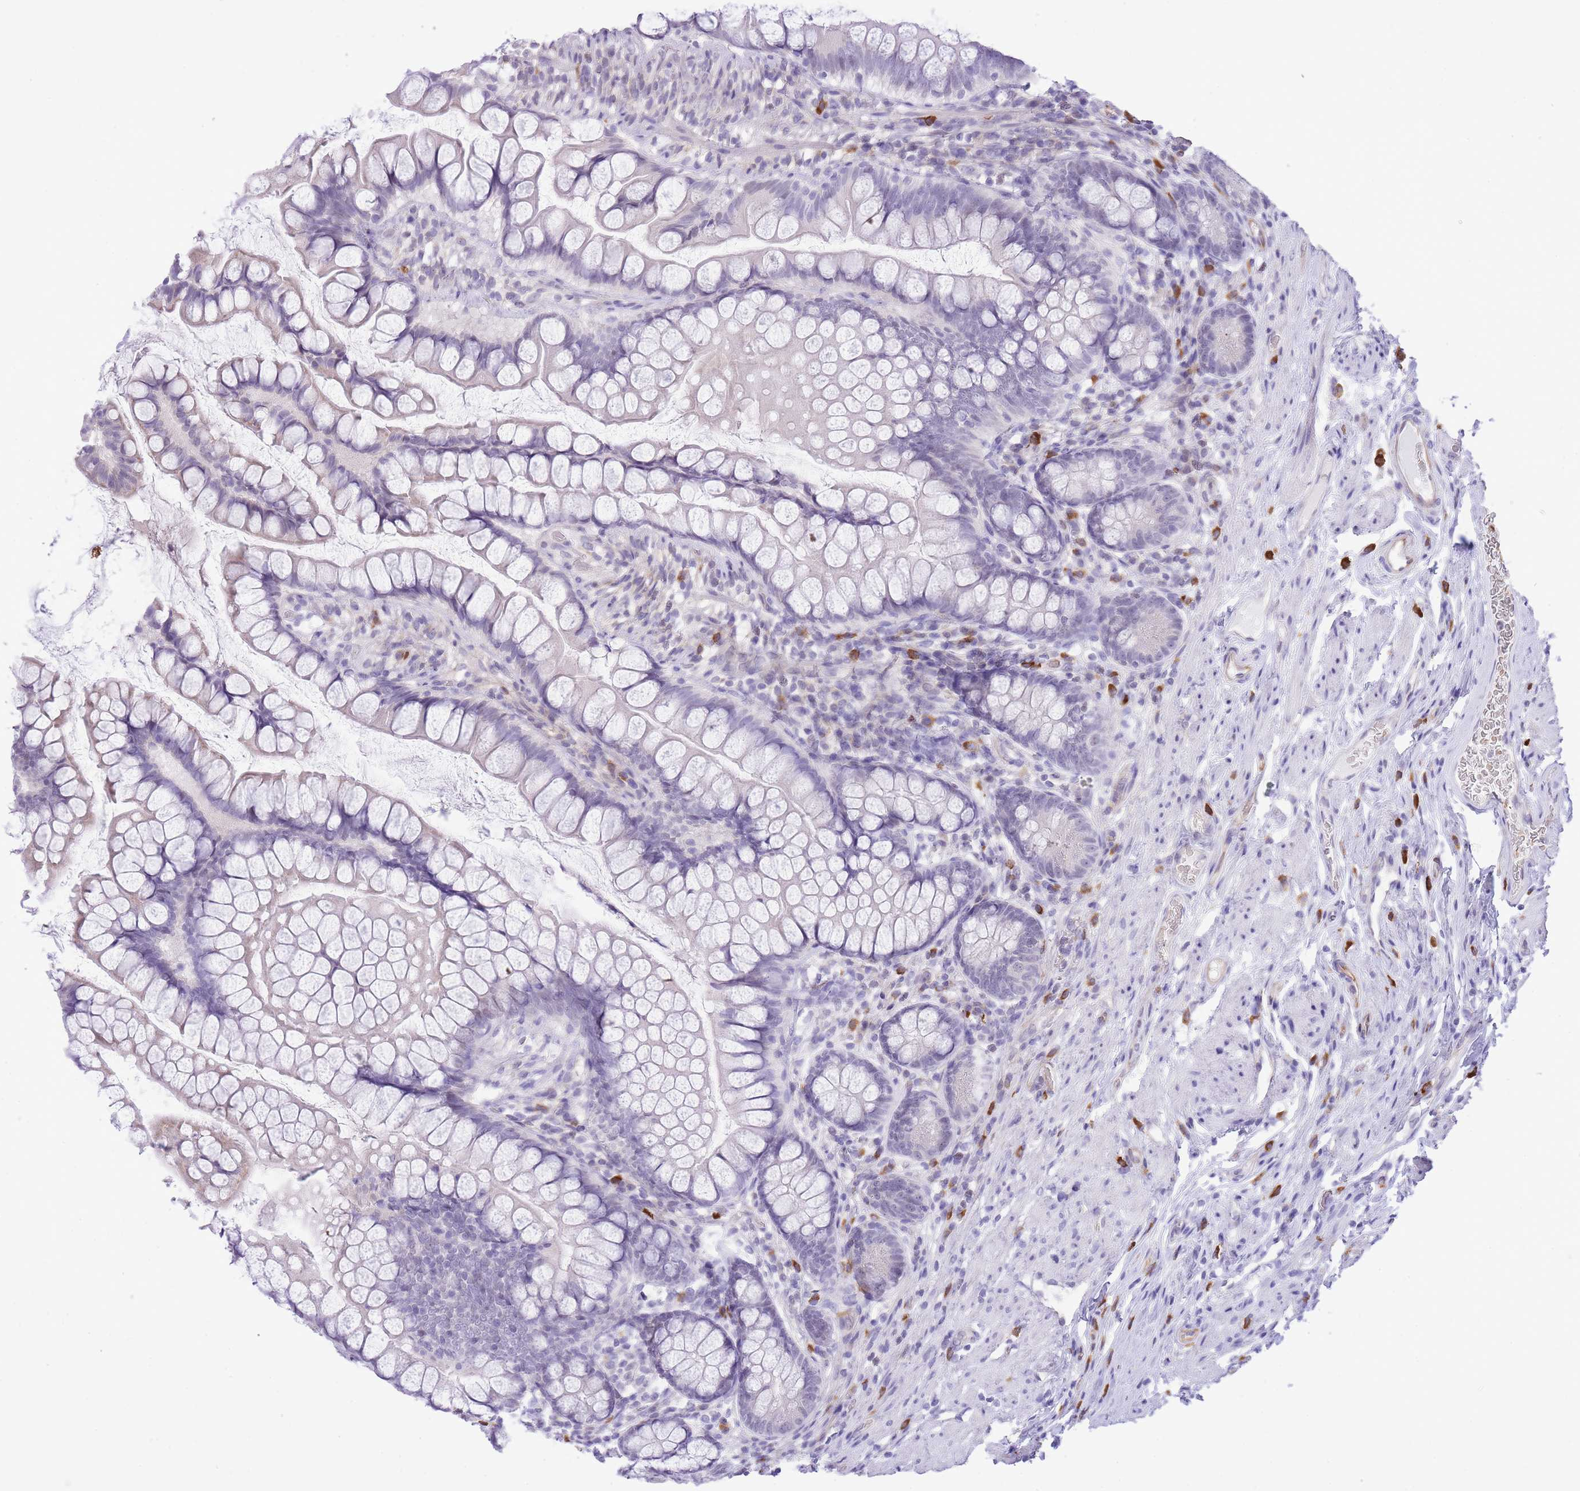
{"staining": {"intensity": "negative", "quantity": "none", "location": "none"}, "tissue": "small intestine", "cell_type": "Glandular cells", "image_type": "normal", "snomed": [{"axis": "morphology", "description": "Normal tissue, NOS"}, {"axis": "topography", "description": "Small intestine"}], "caption": "DAB immunohistochemical staining of benign small intestine exhibits no significant staining in glandular cells. (Brightfield microscopy of DAB (3,3'-diaminobenzidine) immunohistochemistry at high magnification).", "gene": "MEIOSIN", "patient": {"sex": "male", "age": 70}}